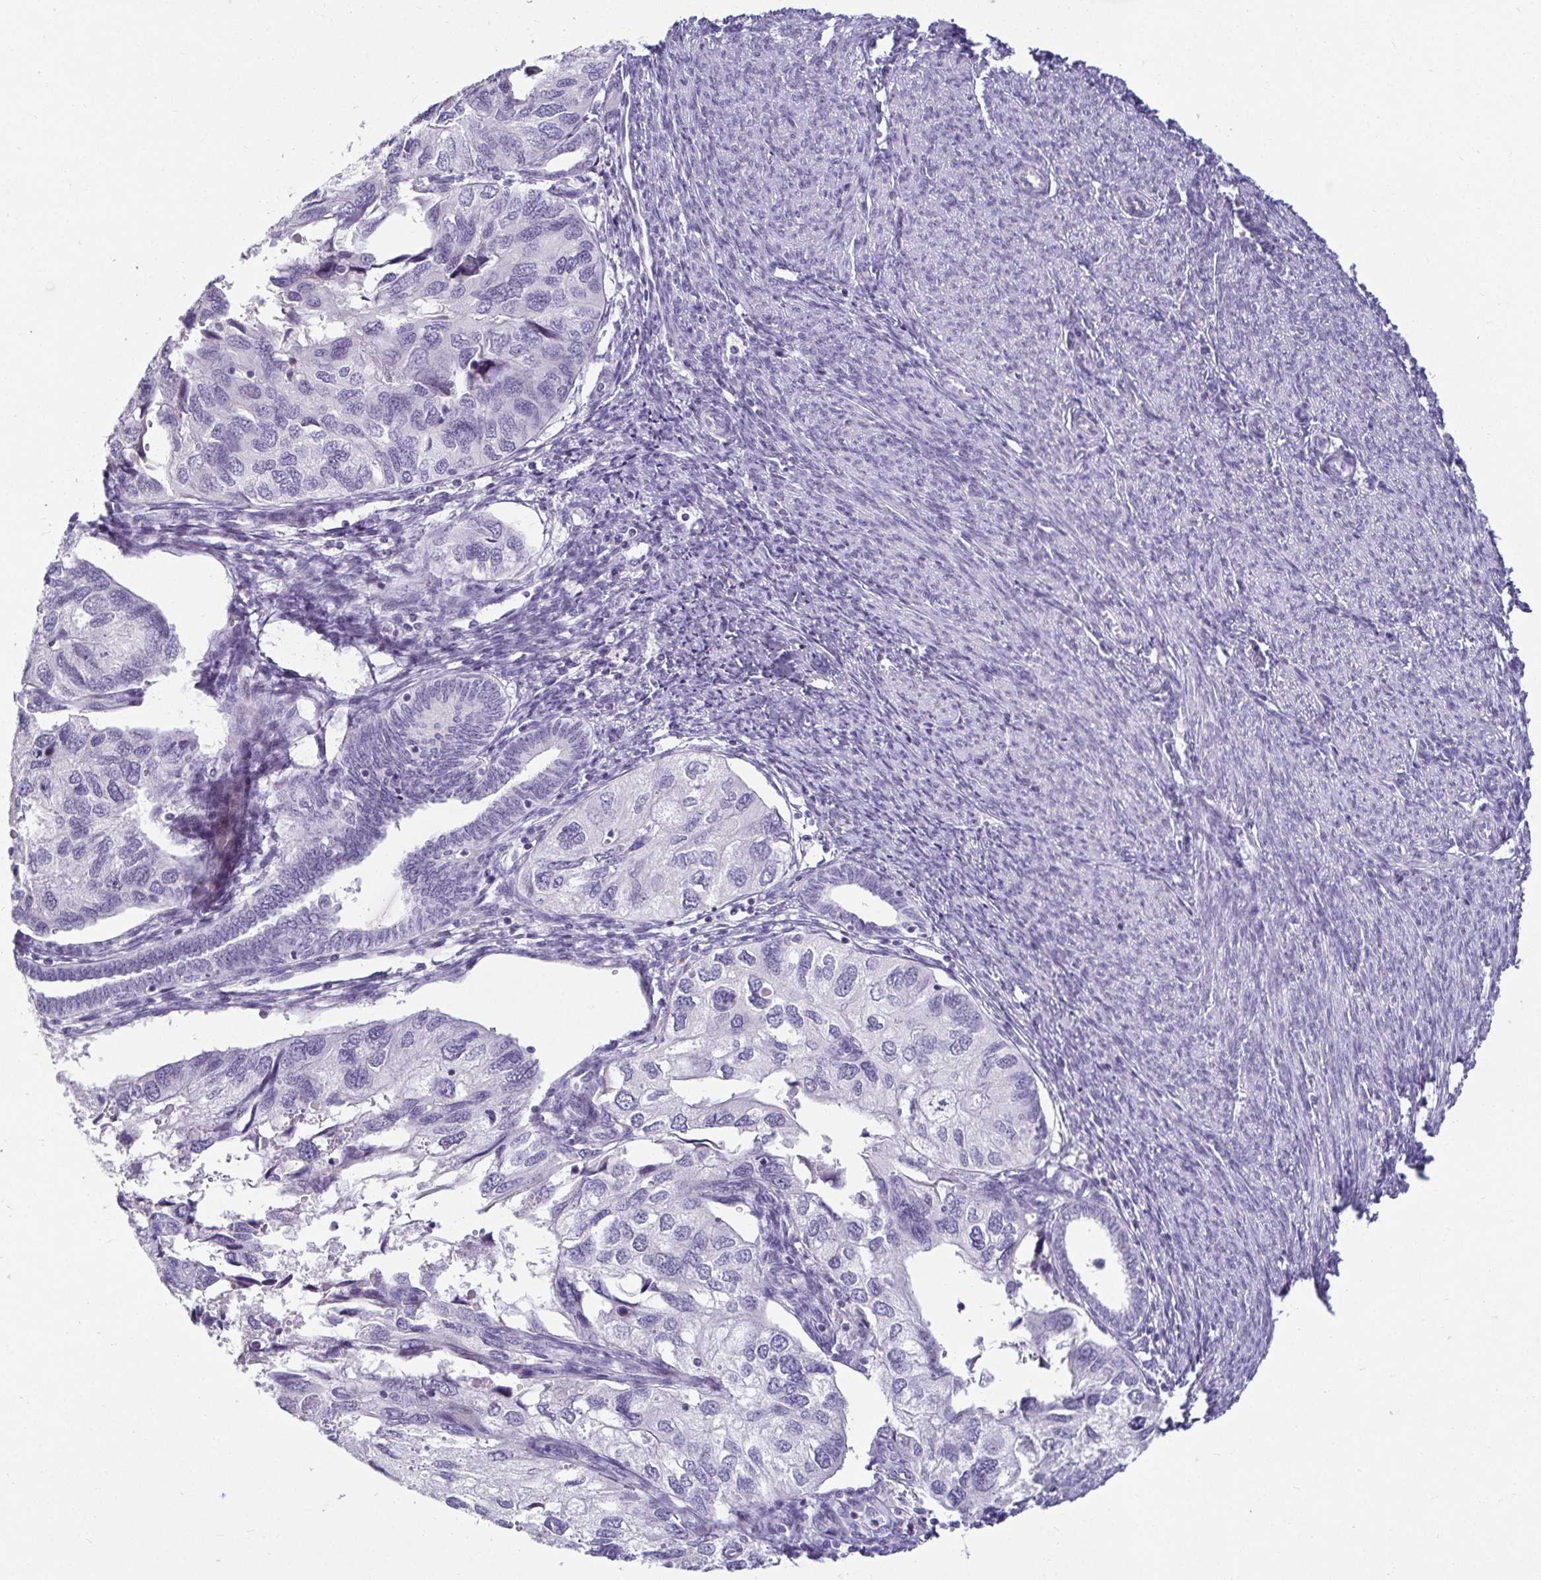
{"staining": {"intensity": "negative", "quantity": "none", "location": "none"}, "tissue": "endometrial cancer", "cell_type": "Tumor cells", "image_type": "cancer", "snomed": [{"axis": "morphology", "description": "Carcinoma, NOS"}, {"axis": "topography", "description": "Uterus"}], "caption": "Human endometrial carcinoma stained for a protein using IHC shows no expression in tumor cells.", "gene": "CR2", "patient": {"sex": "female", "age": 76}}